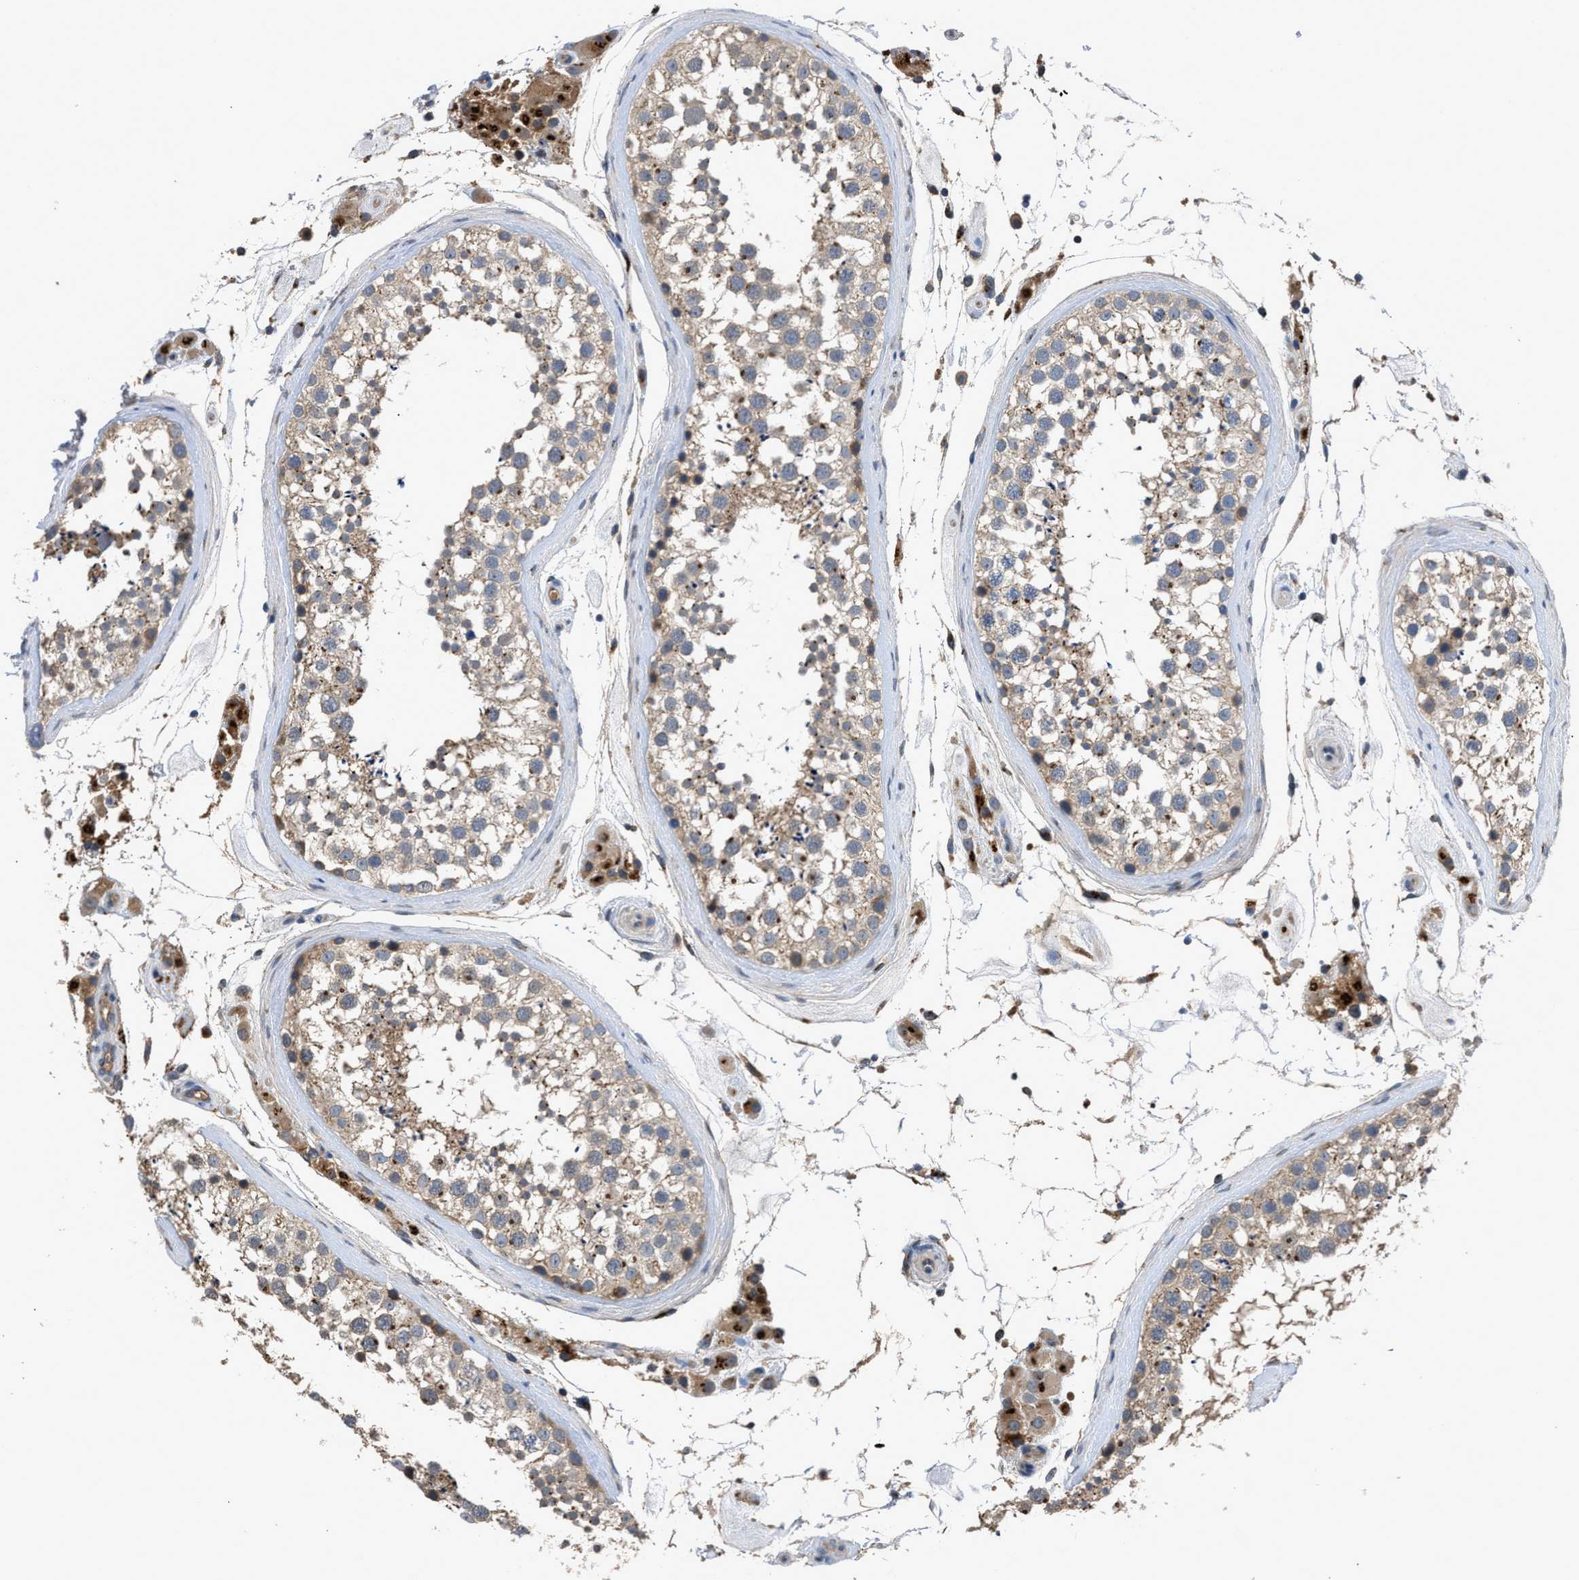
{"staining": {"intensity": "weak", "quantity": "25%-75%", "location": "cytoplasmic/membranous"}, "tissue": "testis", "cell_type": "Cells in seminiferous ducts", "image_type": "normal", "snomed": [{"axis": "morphology", "description": "Normal tissue, NOS"}, {"axis": "topography", "description": "Testis"}], "caption": "Protein expression by IHC shows weak cytoplasmic/membranous expression in about 25%-75% of cells in seminiferous ducts in normal testis. (DAB (3,3'-diaminobenzidine) IHC with brightfield microscopy, high magnification).", "gene": "SIK2", "patient": {"sex": "male", "age": 46}}